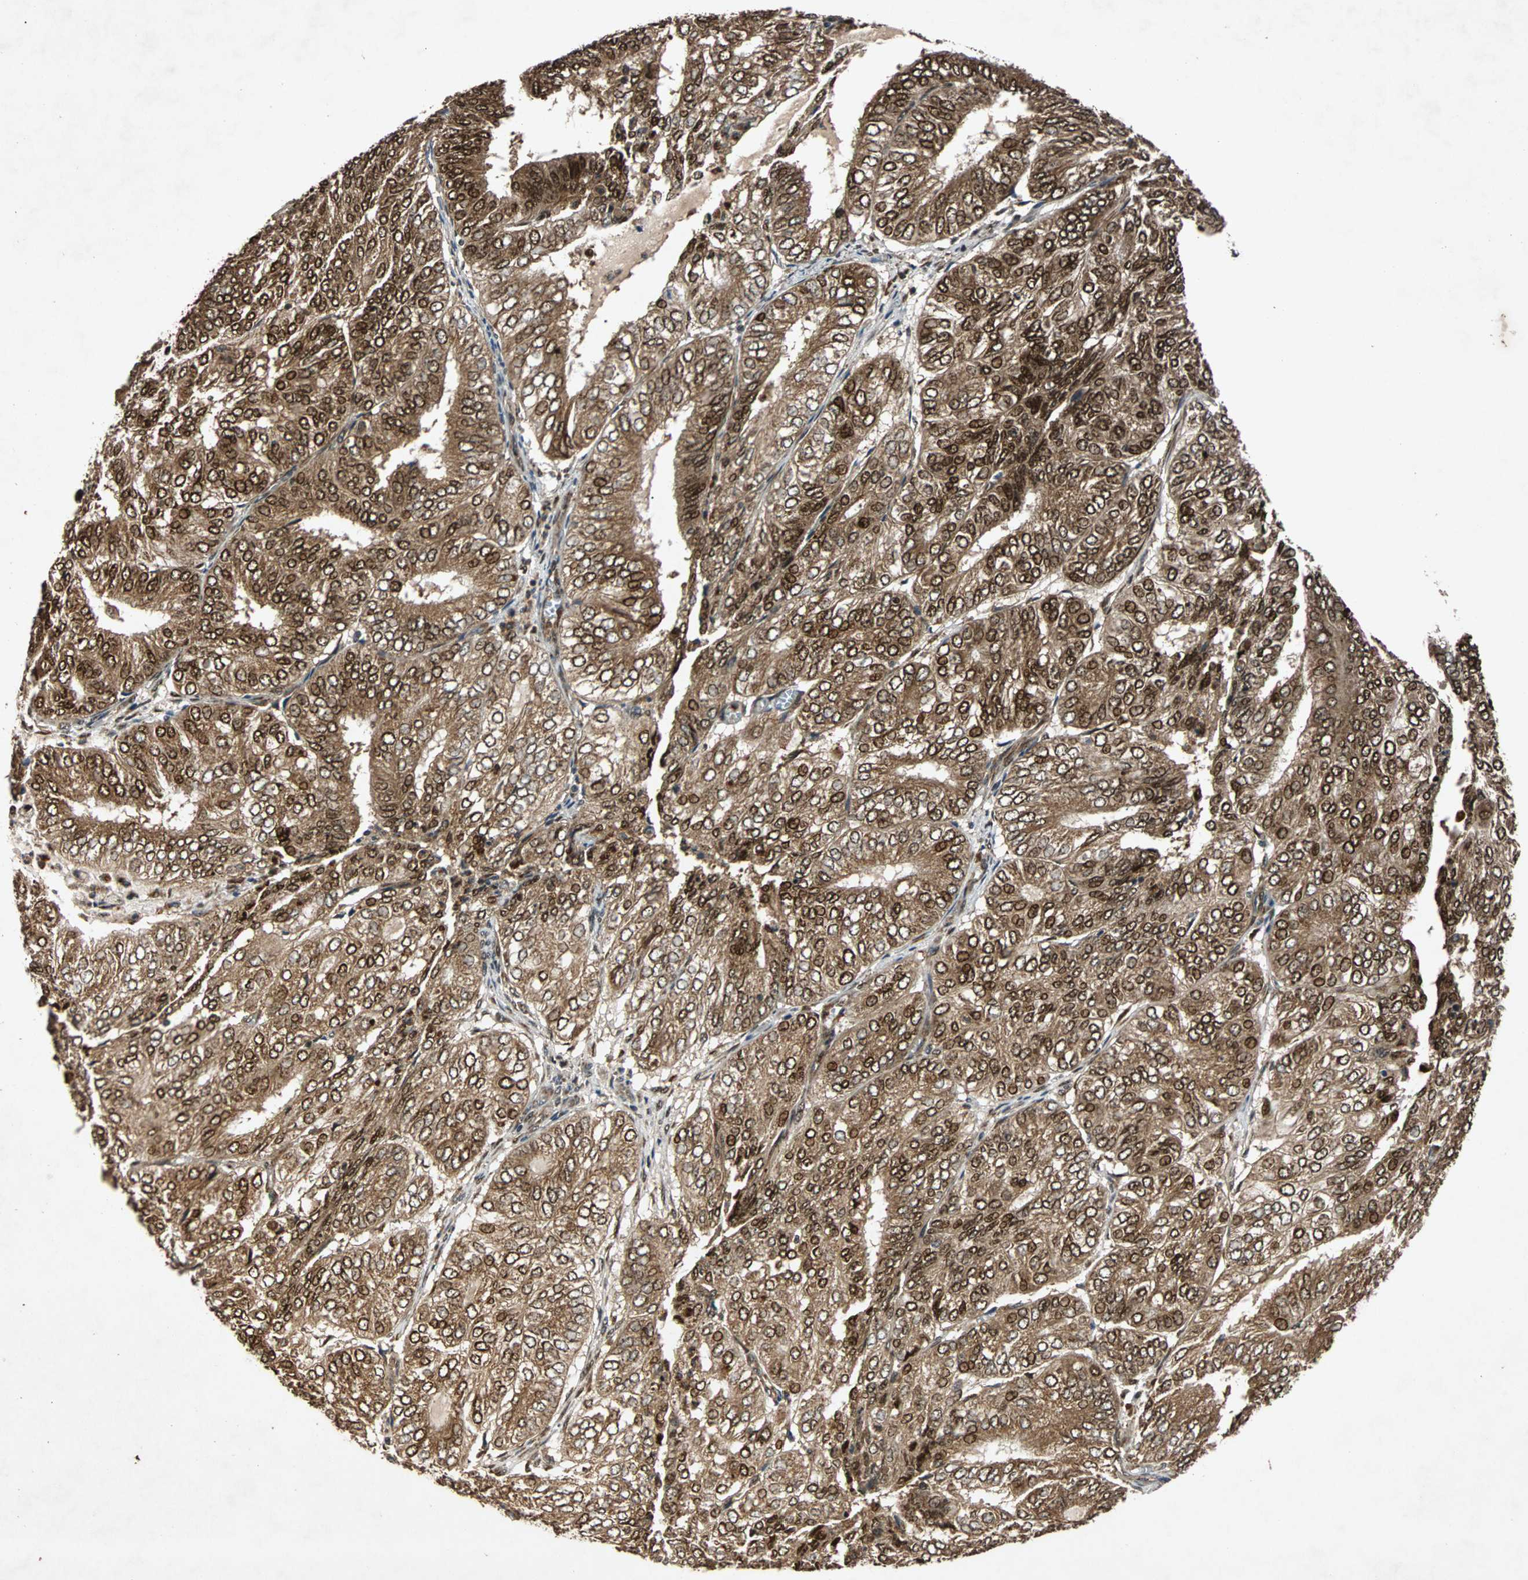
{"staining": {"intensity": "strong", "quantity": ">75%", "location": "cytoplasmic/membranous,nuclear"}, "tissue": "endometrial cancer", "cell_type": "Tumor cells", "image_type": "cancer", "snomed": [{"axis": "morphology", "description": "Adenocarcinoma, NOS"}, {"axis": "topography", "description": "Uterus"}], "caption": "Approximately >75% of tumor cells in human endometrial cancer display strong cytoplasmic/membranous and nuclear protein expression as visualized by brown immunohistochemical staining.", "gene": "USP31", "patient": {"sex": "female", "age": 60}}